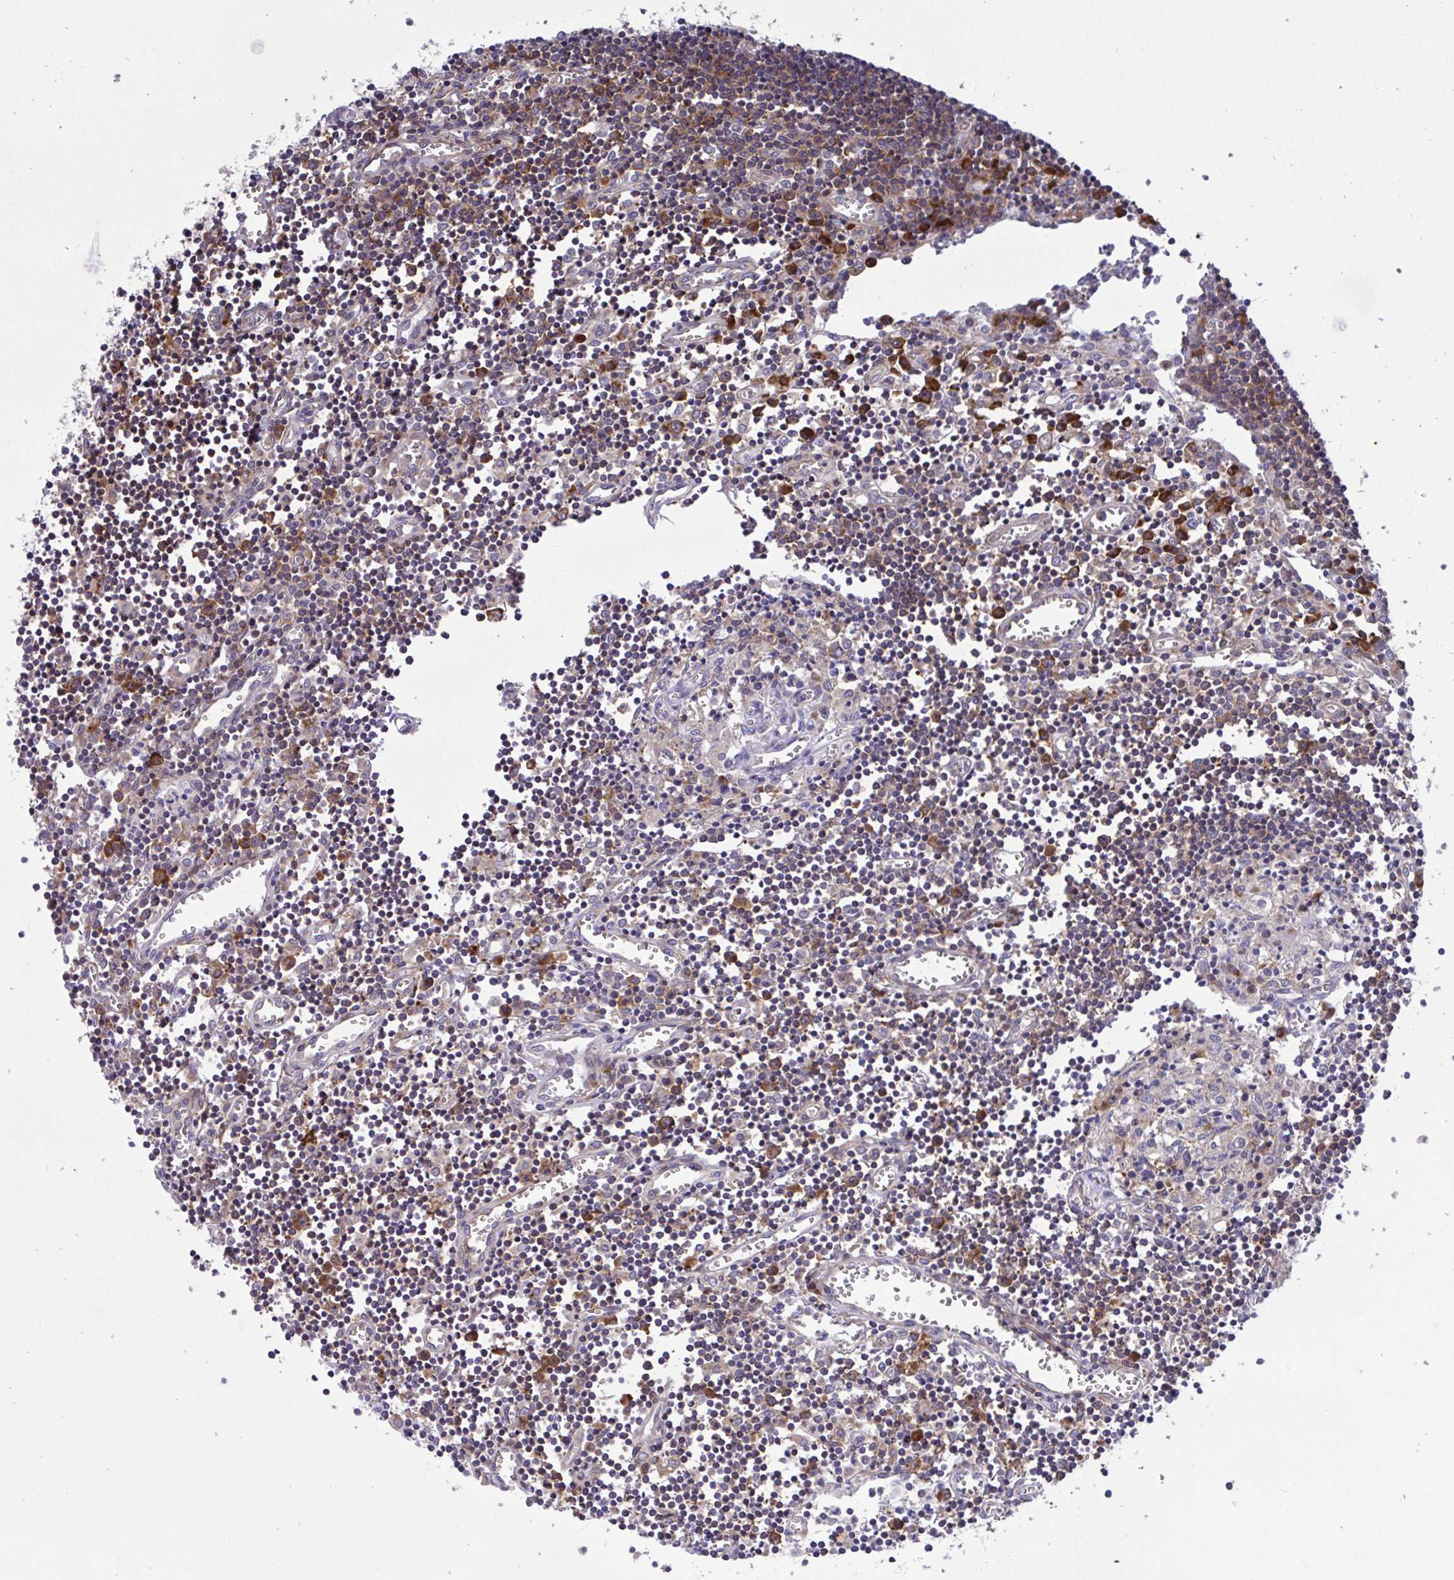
{"staining": {"intensity": "strong", "quantity": "25%-75%", "location": "cytoplasmic/membranous"}, "tissue": "lymph node", "cell_type": "Non-germinal center cells", "image_type": "normal", "snomed": [{"axis": "morphology", "description": "Normal tissue, NOS"}, {"axis": "topography", "description": "Lymph node"}], "caption": "Lymph node stained with a brown dye reveals strong cytoplasmic/membranous positive positivity in approximately 25%-75% of non-germinal center cells.", "gene": "RPS15", "patient": {"sex": "male", "age": 66}}